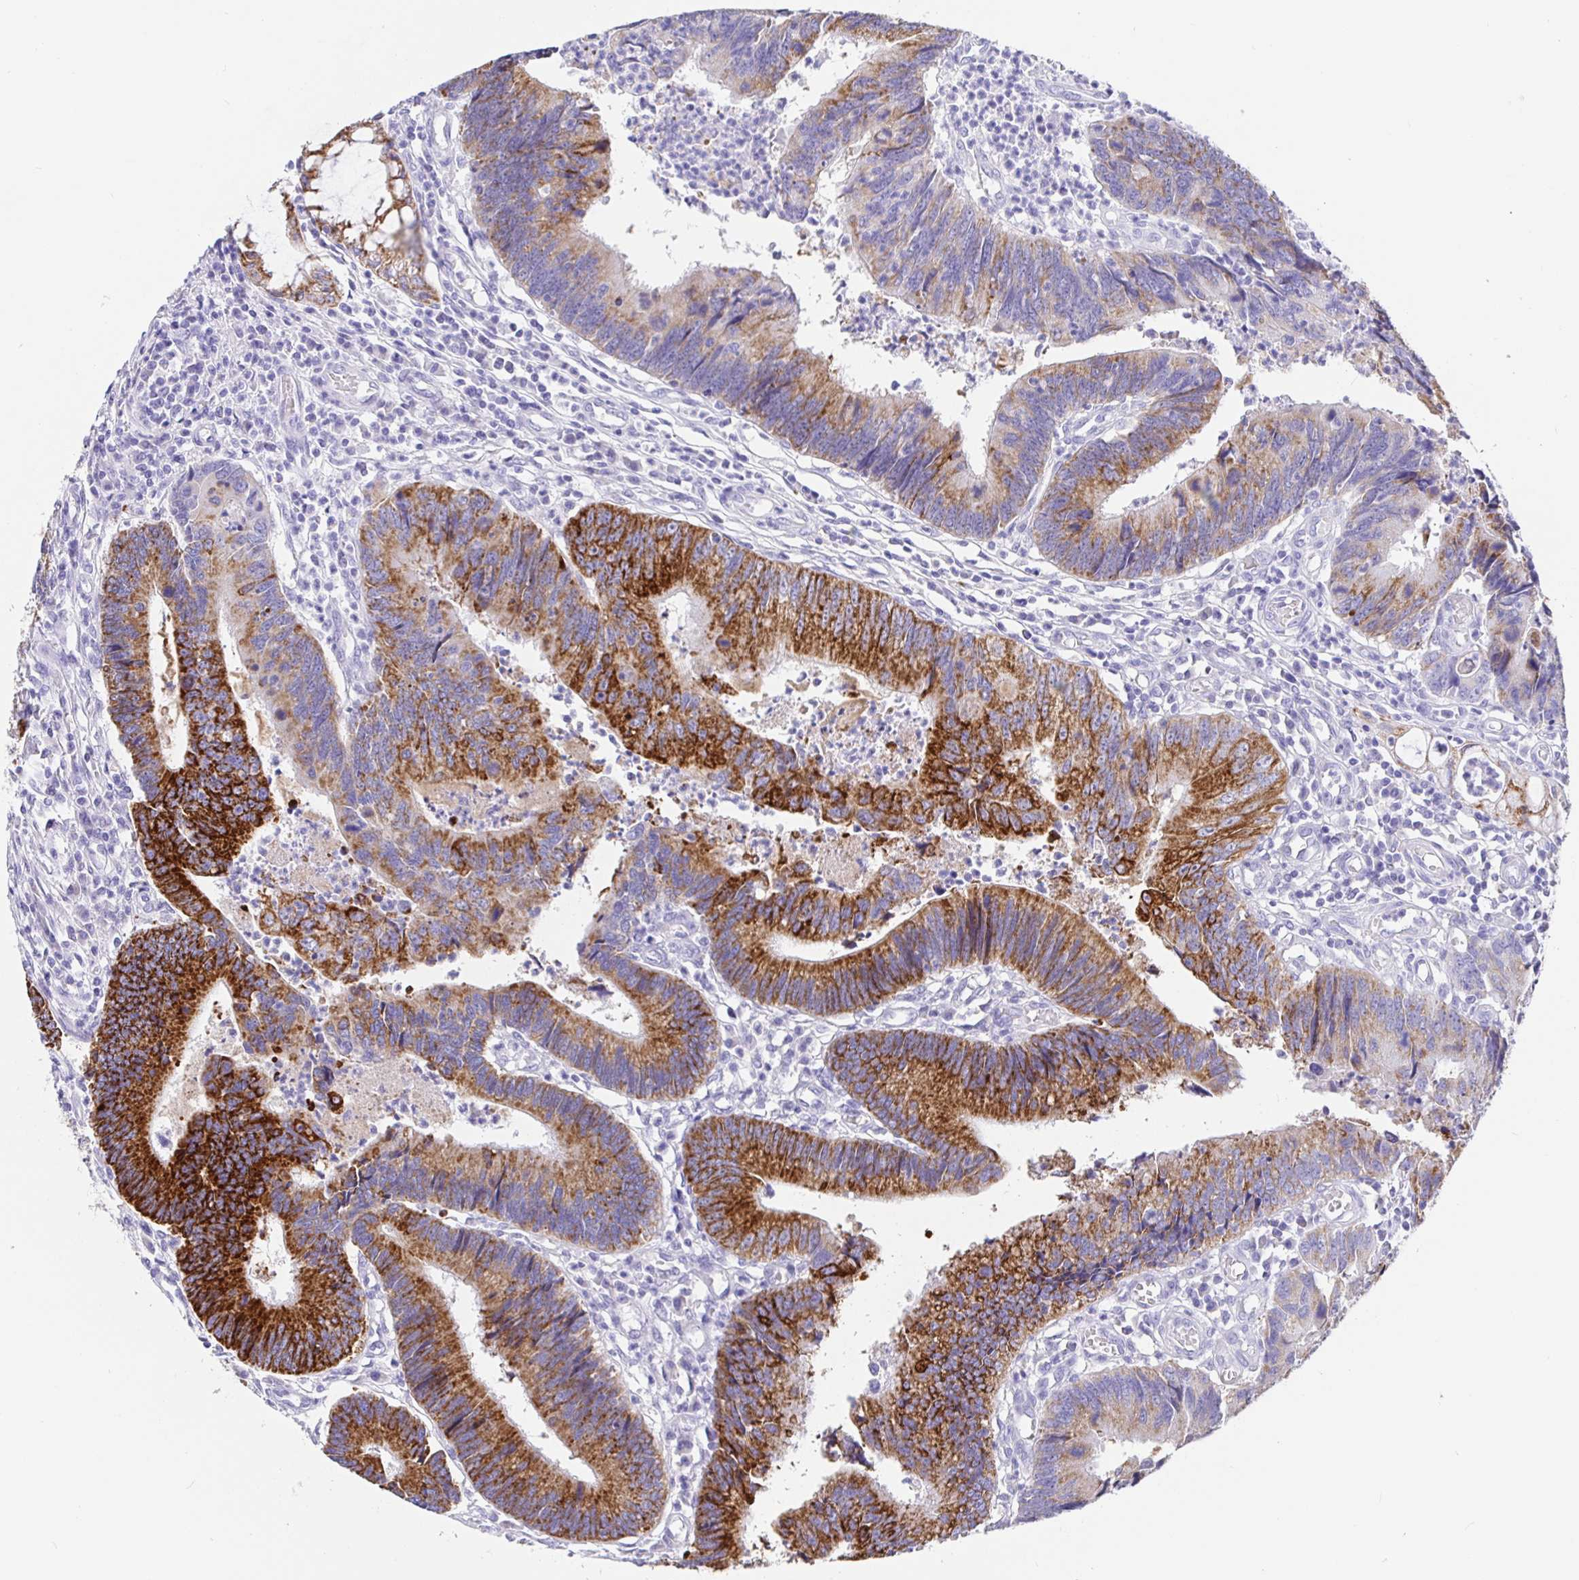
{"staining": {"intensity": "strong", "quantity": "25%-75%", "location": "cytoplasmic/membranous"}, "tissue": "colorectal cancer", "cell_type": "Tumor cells", "image_type": "cancer", "snomed": [{"axis": "morphology", "description": "Adenocarcinoma, NOS"}, {"axis": "topography", "description": "Colon"}], "caption": "A brown stain highlights strong cytoplasmic/membranous staining of a protein in colorectal cancer (adenocarcinoma) tumor cells.", "gene": "MAOA", "patient": {"sex": "female", "age": 67}}